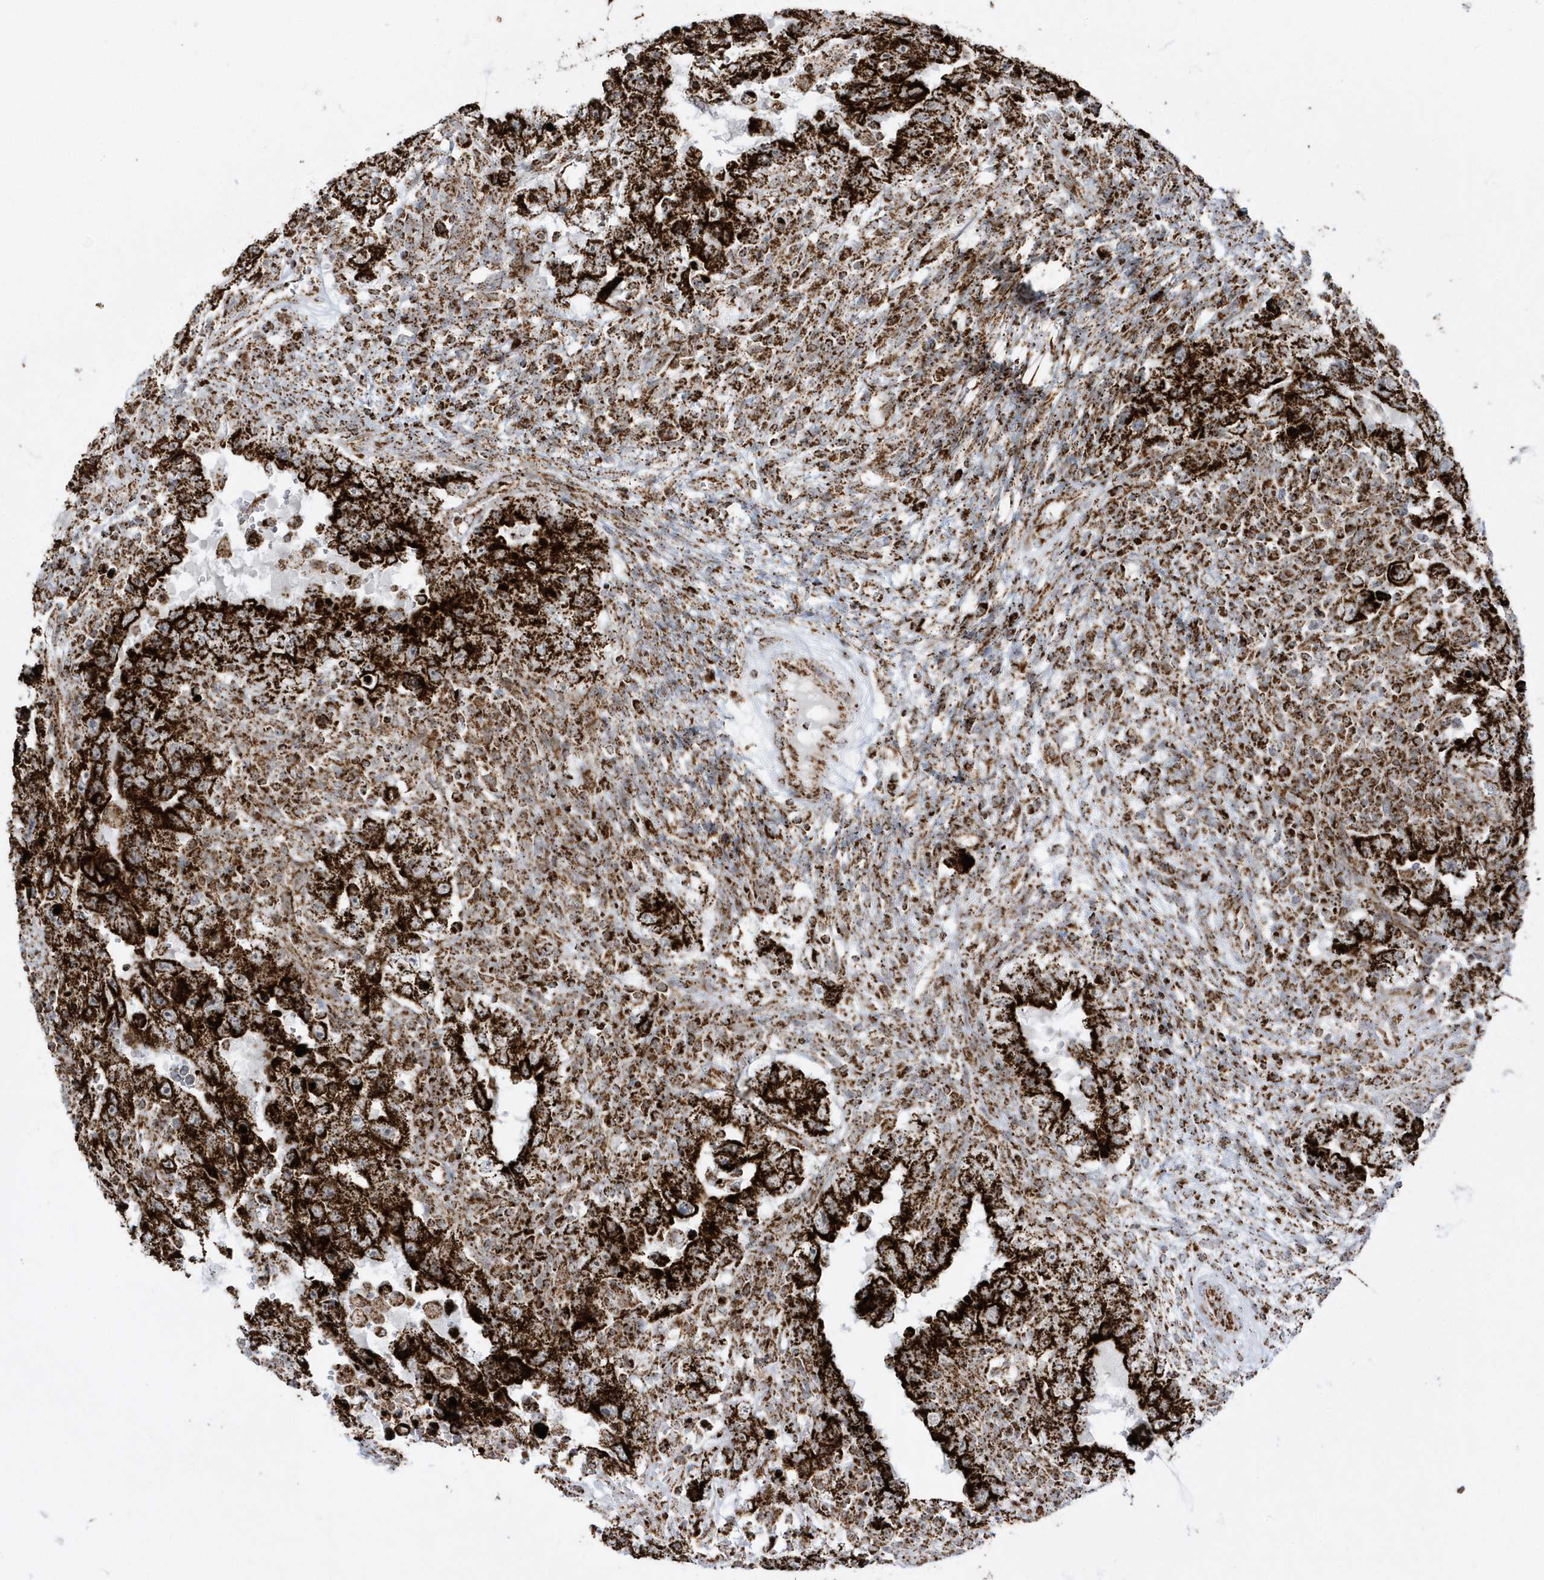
{"staining": {"intensity": "strong", "quantity": ">75%", "location": "cytoplasmic/membranous"}, "tissue": "testis cancer", "cell_type": "Tumor cells", "image_type": "cancer", "snomed": [{"axis": "morphology", "description": "Carcinoma, Embryonal, NOS"}, {"axis": "topography", "description": "Testis"}], "caption": "Immunohistochemistry histopathology image of human testis cancer stained for a protein (brown), which demonstrates high levels of strong cytoplasmic/membranous positivity in approximately >75% of tumor cells.", "gene": "CRY2", "patient": {"sex": "male", "age": 26}}